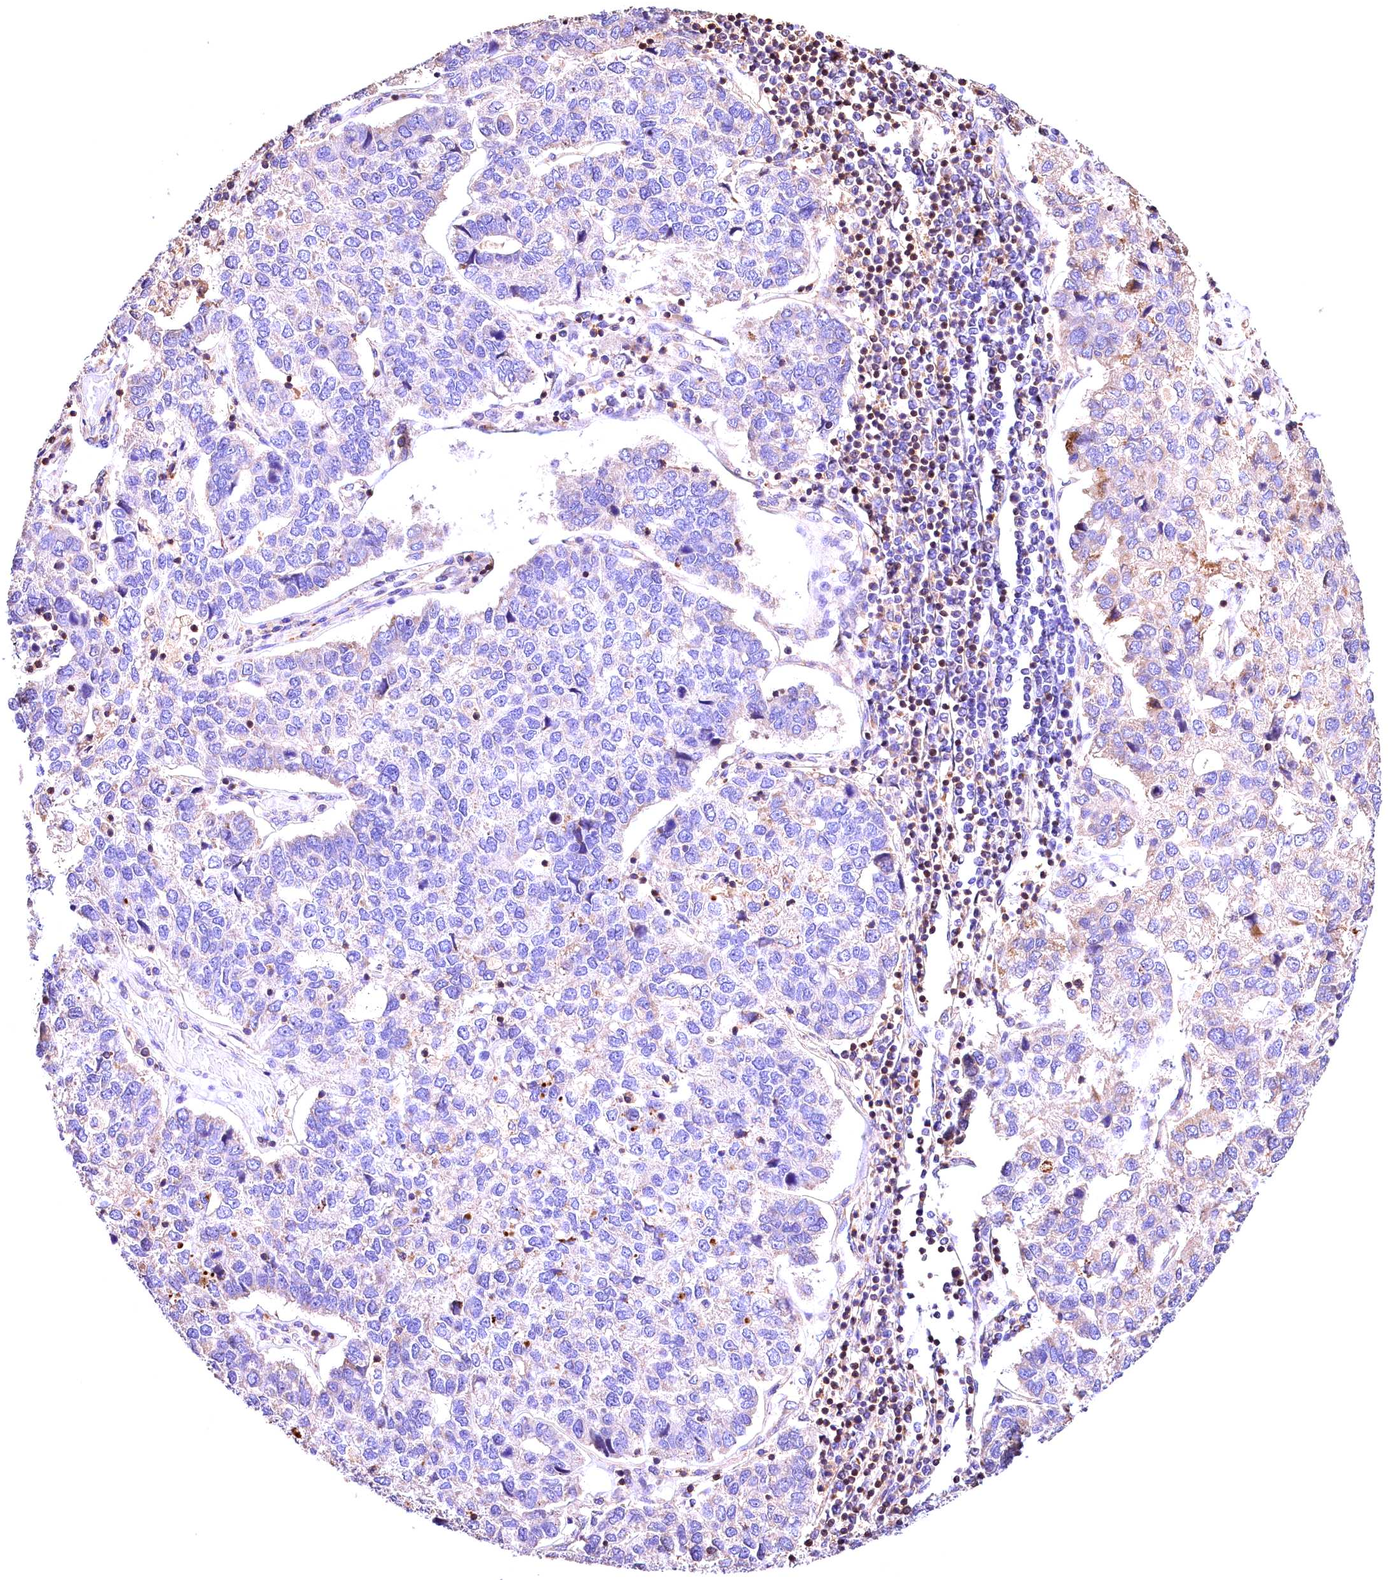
{"staining": {"intensity": "negative", "quantity": "none", "location": "none"}, "tissue": "pancreatic cancer", "cell_type": "Tumor cells", "image_type": "cancer", "snomed": [{"axis": "morphology", "description": "Adenocarcinoma, NOS"}, {"axis": "topography", "description": "Pancreas"}], "caption": "DAB (3,3'-diaminobenzidine) immunohistochemical staining of human pancreatic cancer demonstrates no significant expression in tumor cells.", "gene": "KPTN", "patient": {"sex": "female", "age": 61}}